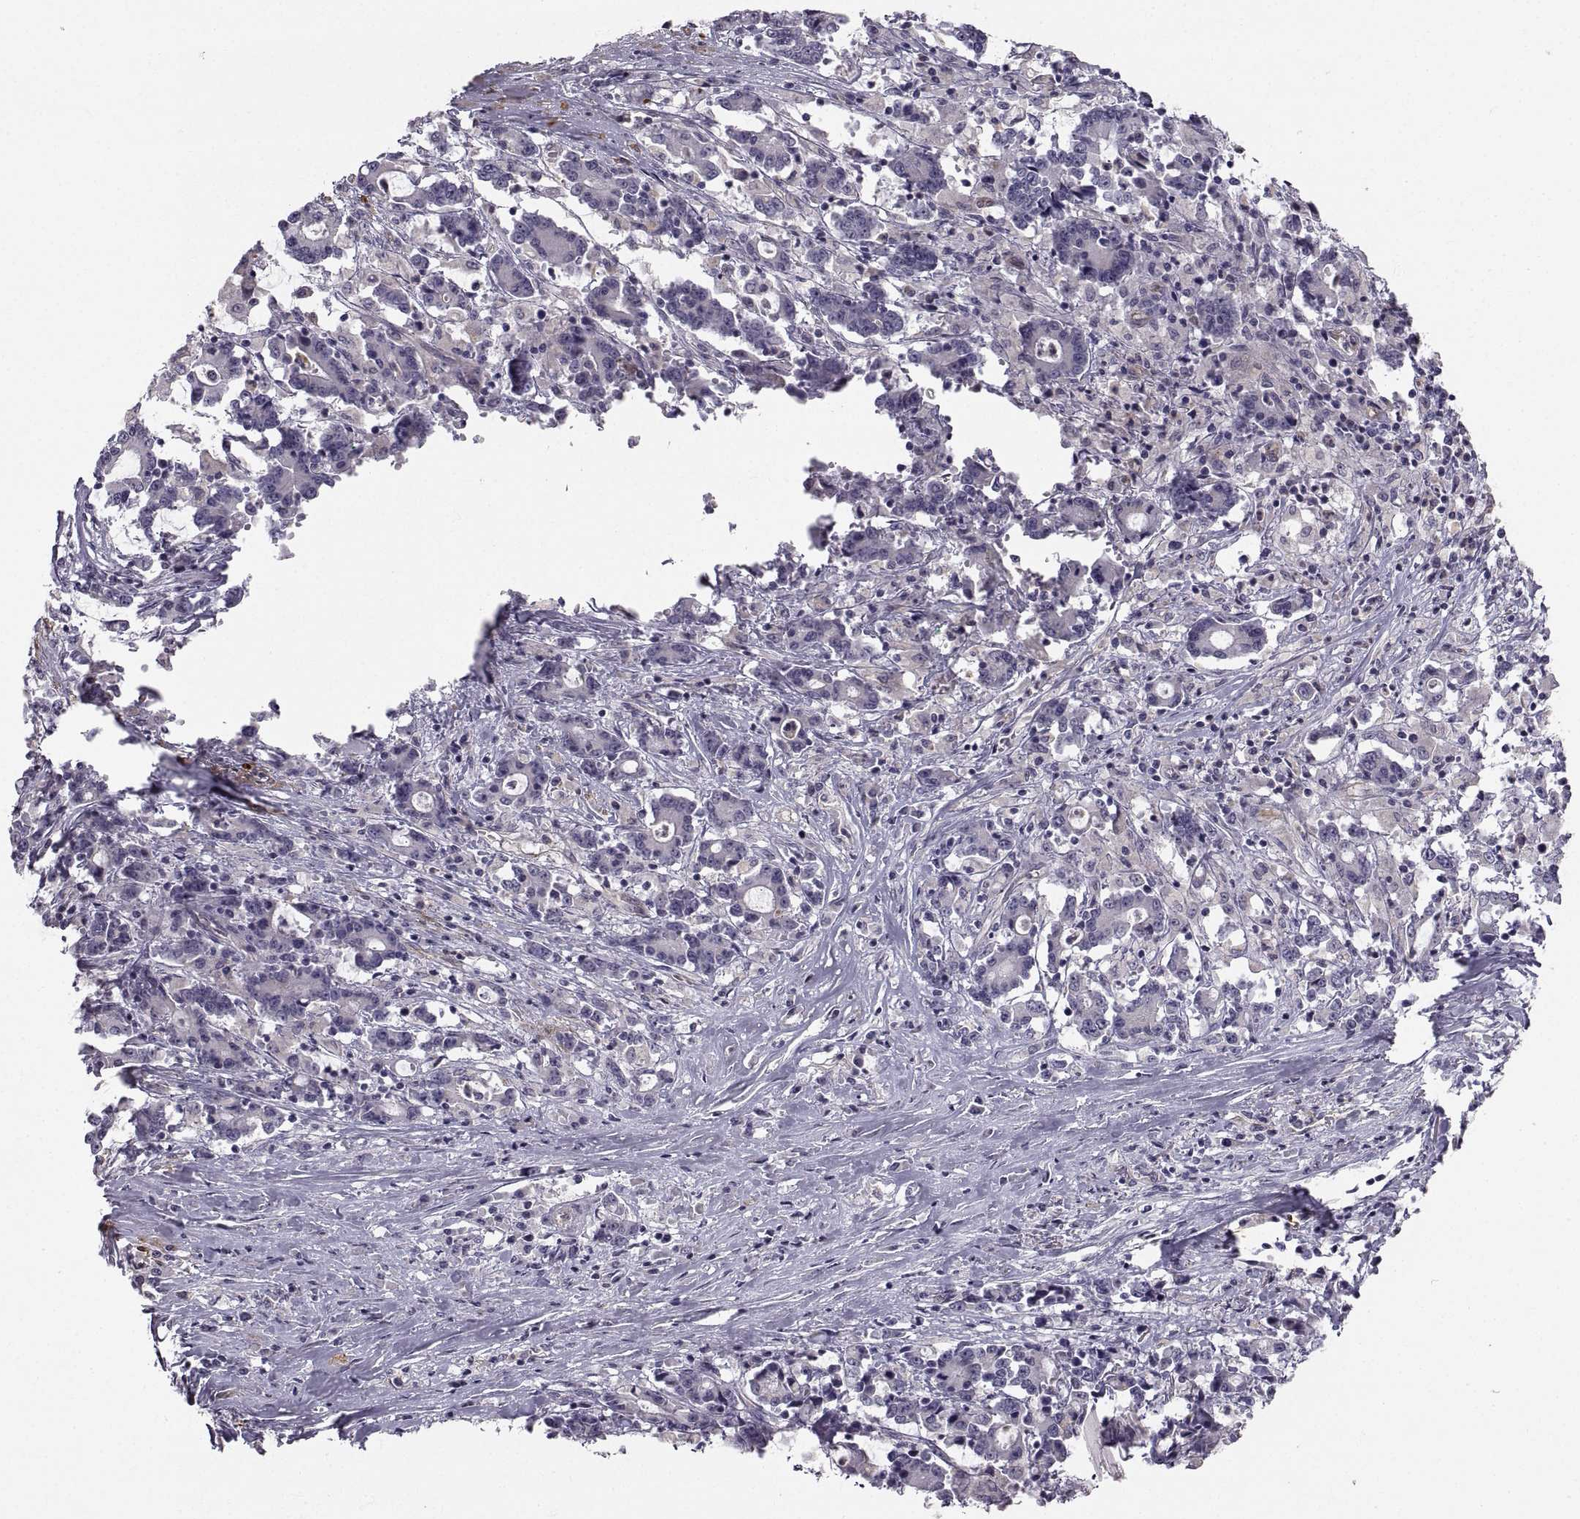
{"staining": {"intensity": "negative", "quantity": "none", "location": "none"}, "tissue": "stomach cancer", "cell_type": "Tumor cells", "image_type": "cancer", "snomed": [{"axis": "morphology", "description": "Adenocarcinoma, NOS"}, {"axis": "topography", "description": "Stomach, upper"}], "caption": "A photomicrograph of human adenocarcinoma (stomach) is negative for staining in tumor cells.", "gene": "PGM5", "patient": {"sex": "male", "age": 68}}